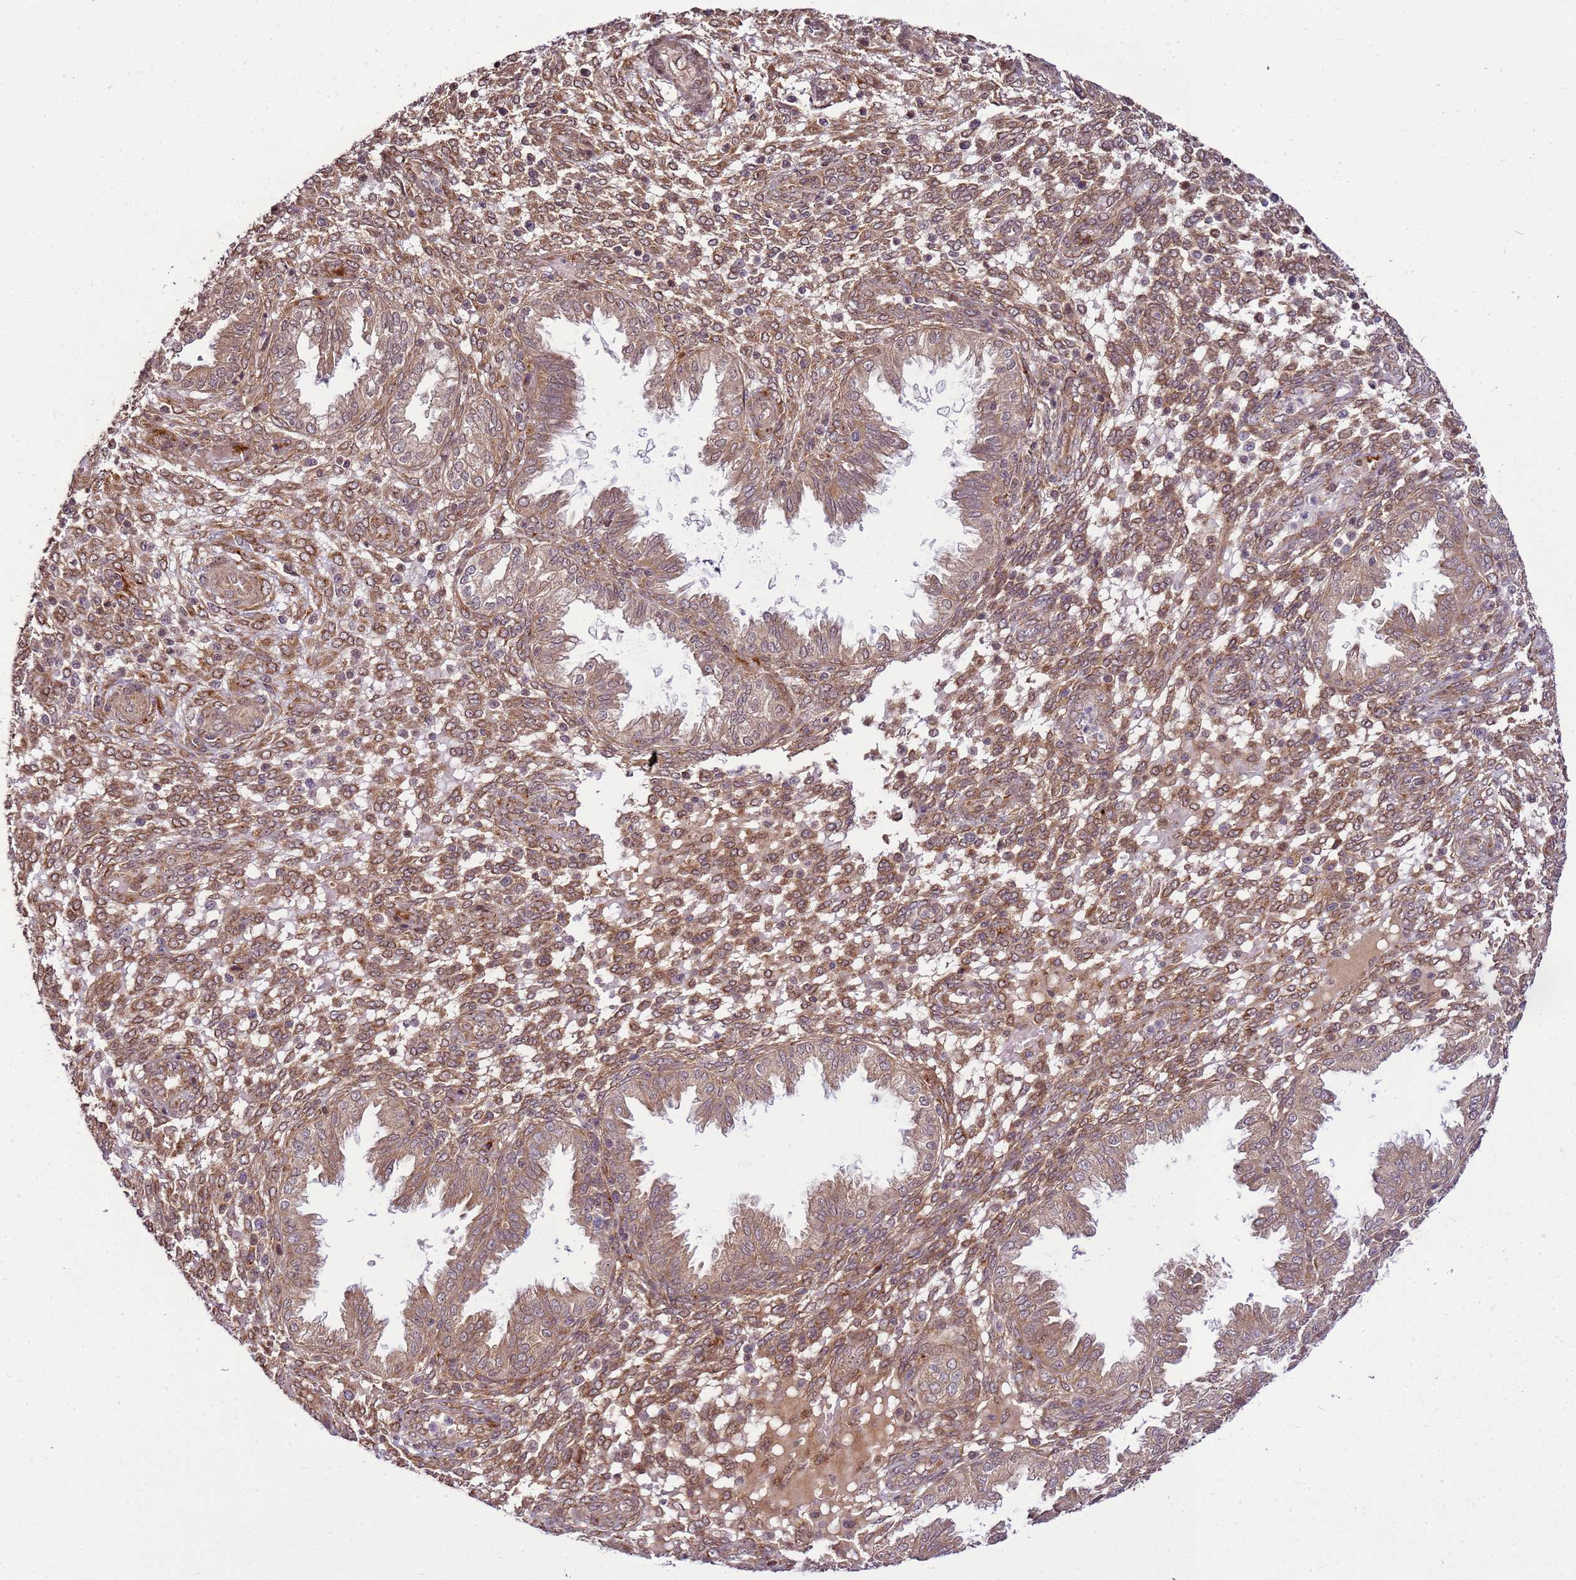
{"staining": {"intensity": "moderate", "quantity": ">75%", "location": "cytoplasmic/membranous"}, "tissue": "endometrium", "cell_type": "Cells in endometrial stroma", "image_type": "normal", "snomed": [{"axis": "morphology", "description": "Normal tissue, NOS"}, {"axis": "topography", "description": "Endometrium"}], "caption": "Immunohistochemistry histopathology image of unremarkable endometrium: endometrium stained using immunohistochemistry (IHC) demonstrates medium levels of moderate protein expression localized specifically in the cytoplasmic/membranous of cells in endometrial stroma, appearing as a cytoplasmic/membranous brown color.", "gene": "RASA3", "patient": {"sex": "female", "age": 33}}